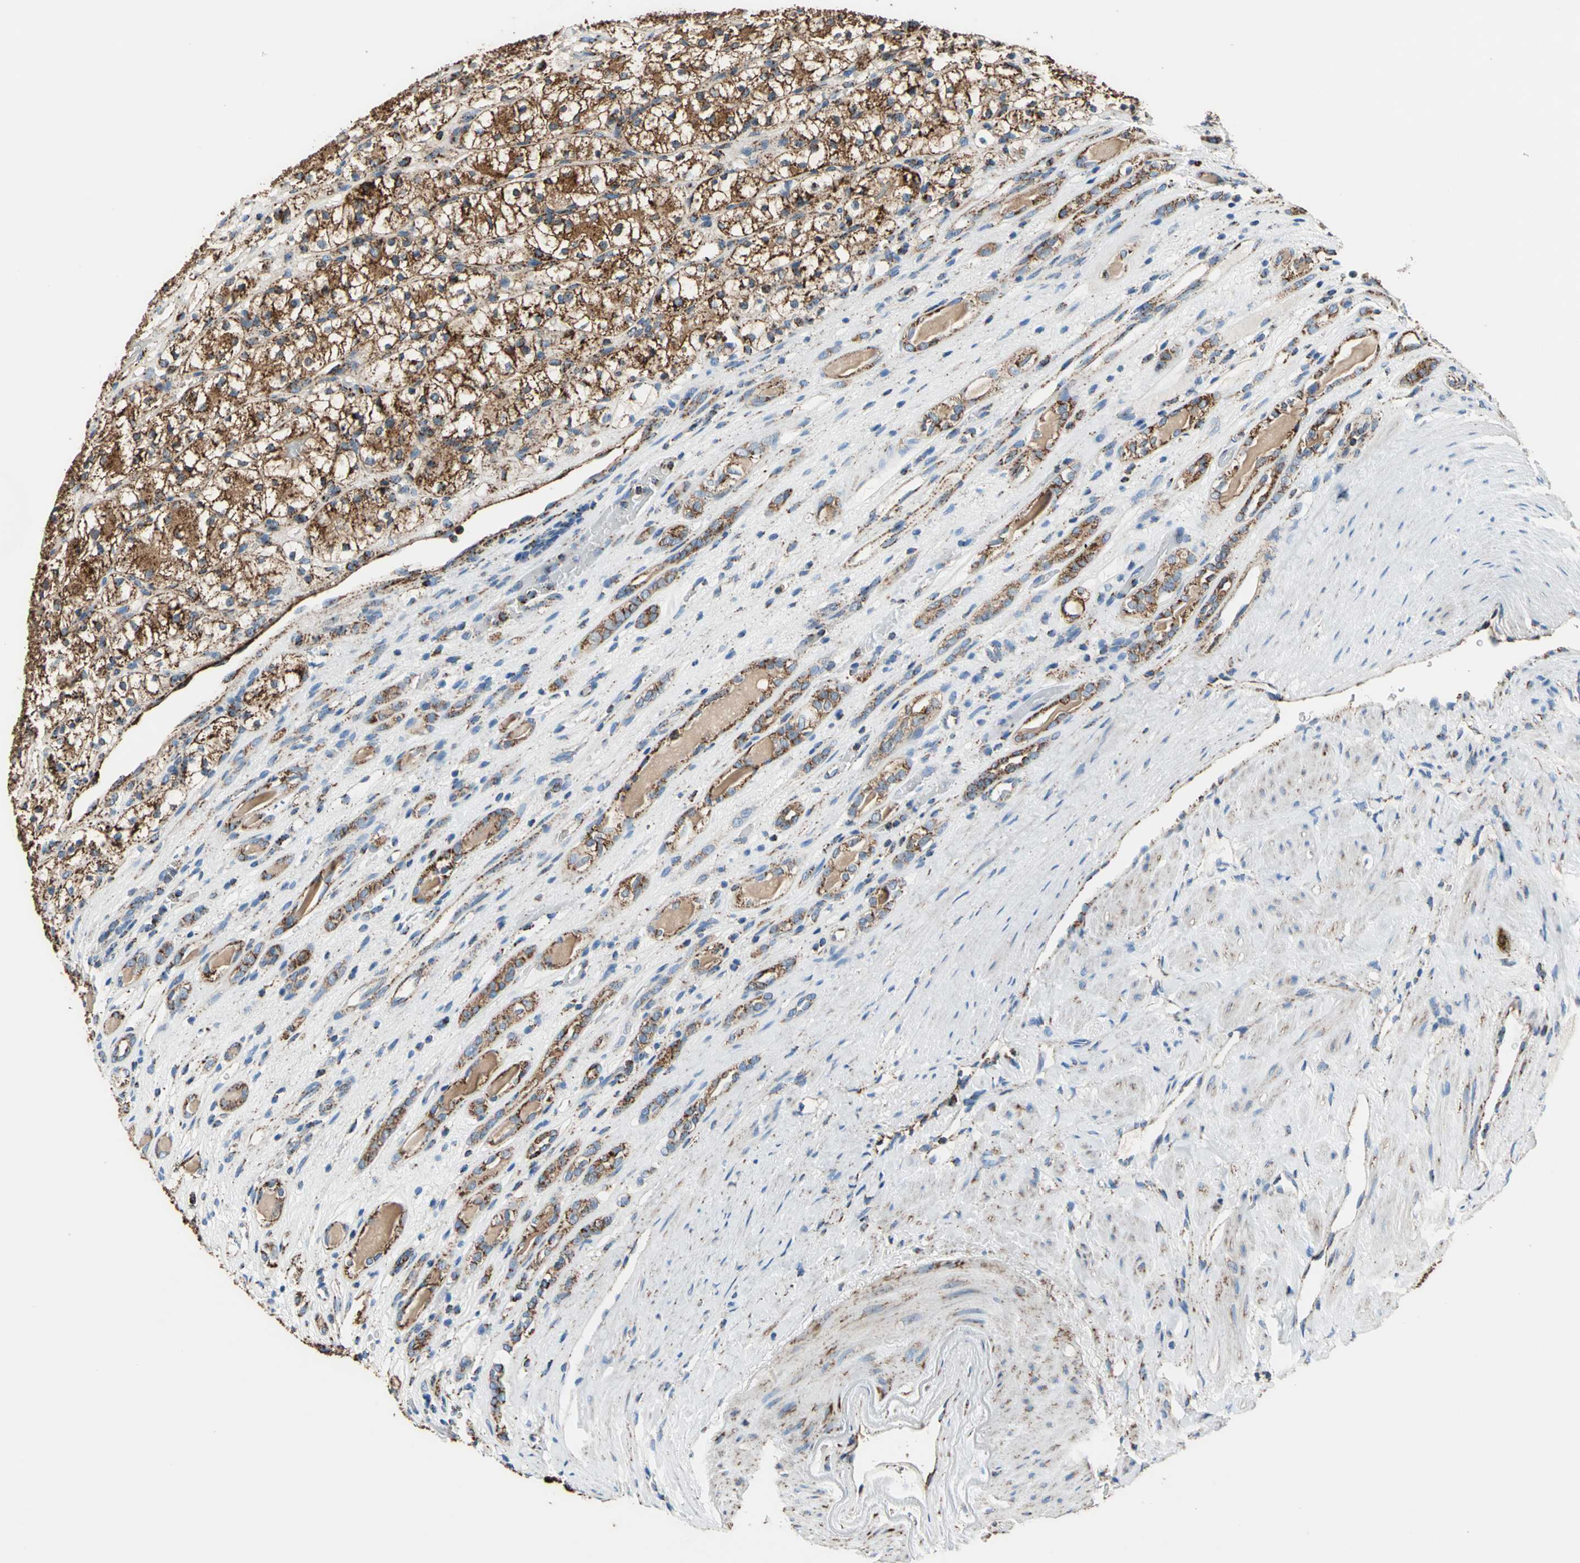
{"staining": {"intensity": "moderate", "quantity": ">75%", "location": "cytoplasmic/membranous"}, "tissue": "renal cancer", "cell_type": "Tumor cells", "image_type": "cancer", "snomed": [{"axis": "morphology", "description": "Adenocarcinoma, NOS"}, {"axis": "topography", "description": "Kidney"}], "caption": "Brown immunohistochemical staining in human adenocarcinoma (renal) exhibits moderate cytoplasmic/membranous staining in approximately >75% of tumor cells.", "gene": "ECH1", "patient": {"sex": "female", "age": 60}}